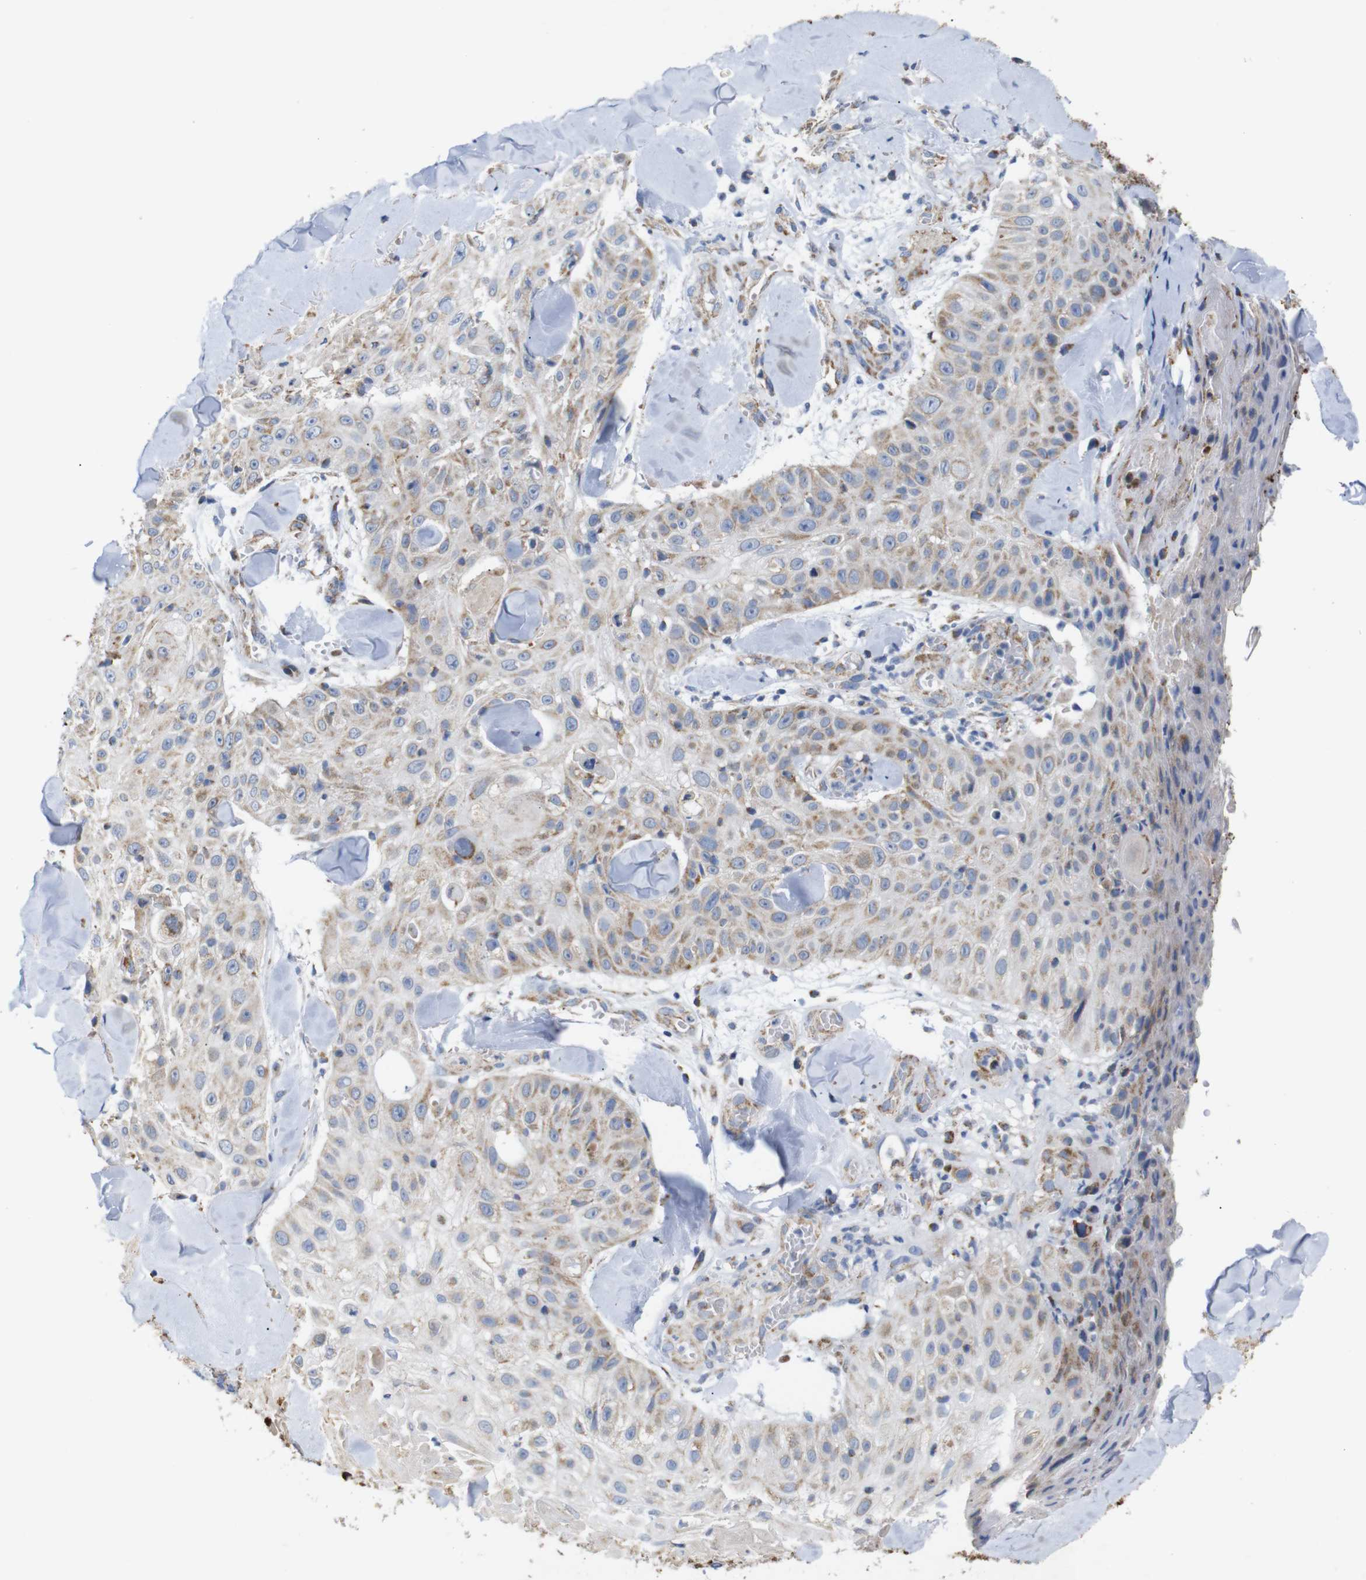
{"staining": {"intensity": "moderate", "quantity": "25%-75%", "location": "cytoplasmic/membranous"}, "tissue": "skin cancer", "cell_type": "Tumor cells", "image_type": "cancer", "snomed": [{"axis": "morphology", "description": "Squamous cell carcinoma, NOS"}, {"axis": "topography", "description": "Skin"}], "caption": "Squamous cell carcinoma (skin) stained for a protein (brown) reveals moderate cytoplasmic/membranous positive positivity in about 25%-75% of tumor cells.", "gene": "FAM171B", "patient": {"sex": "male", "age": 86}}